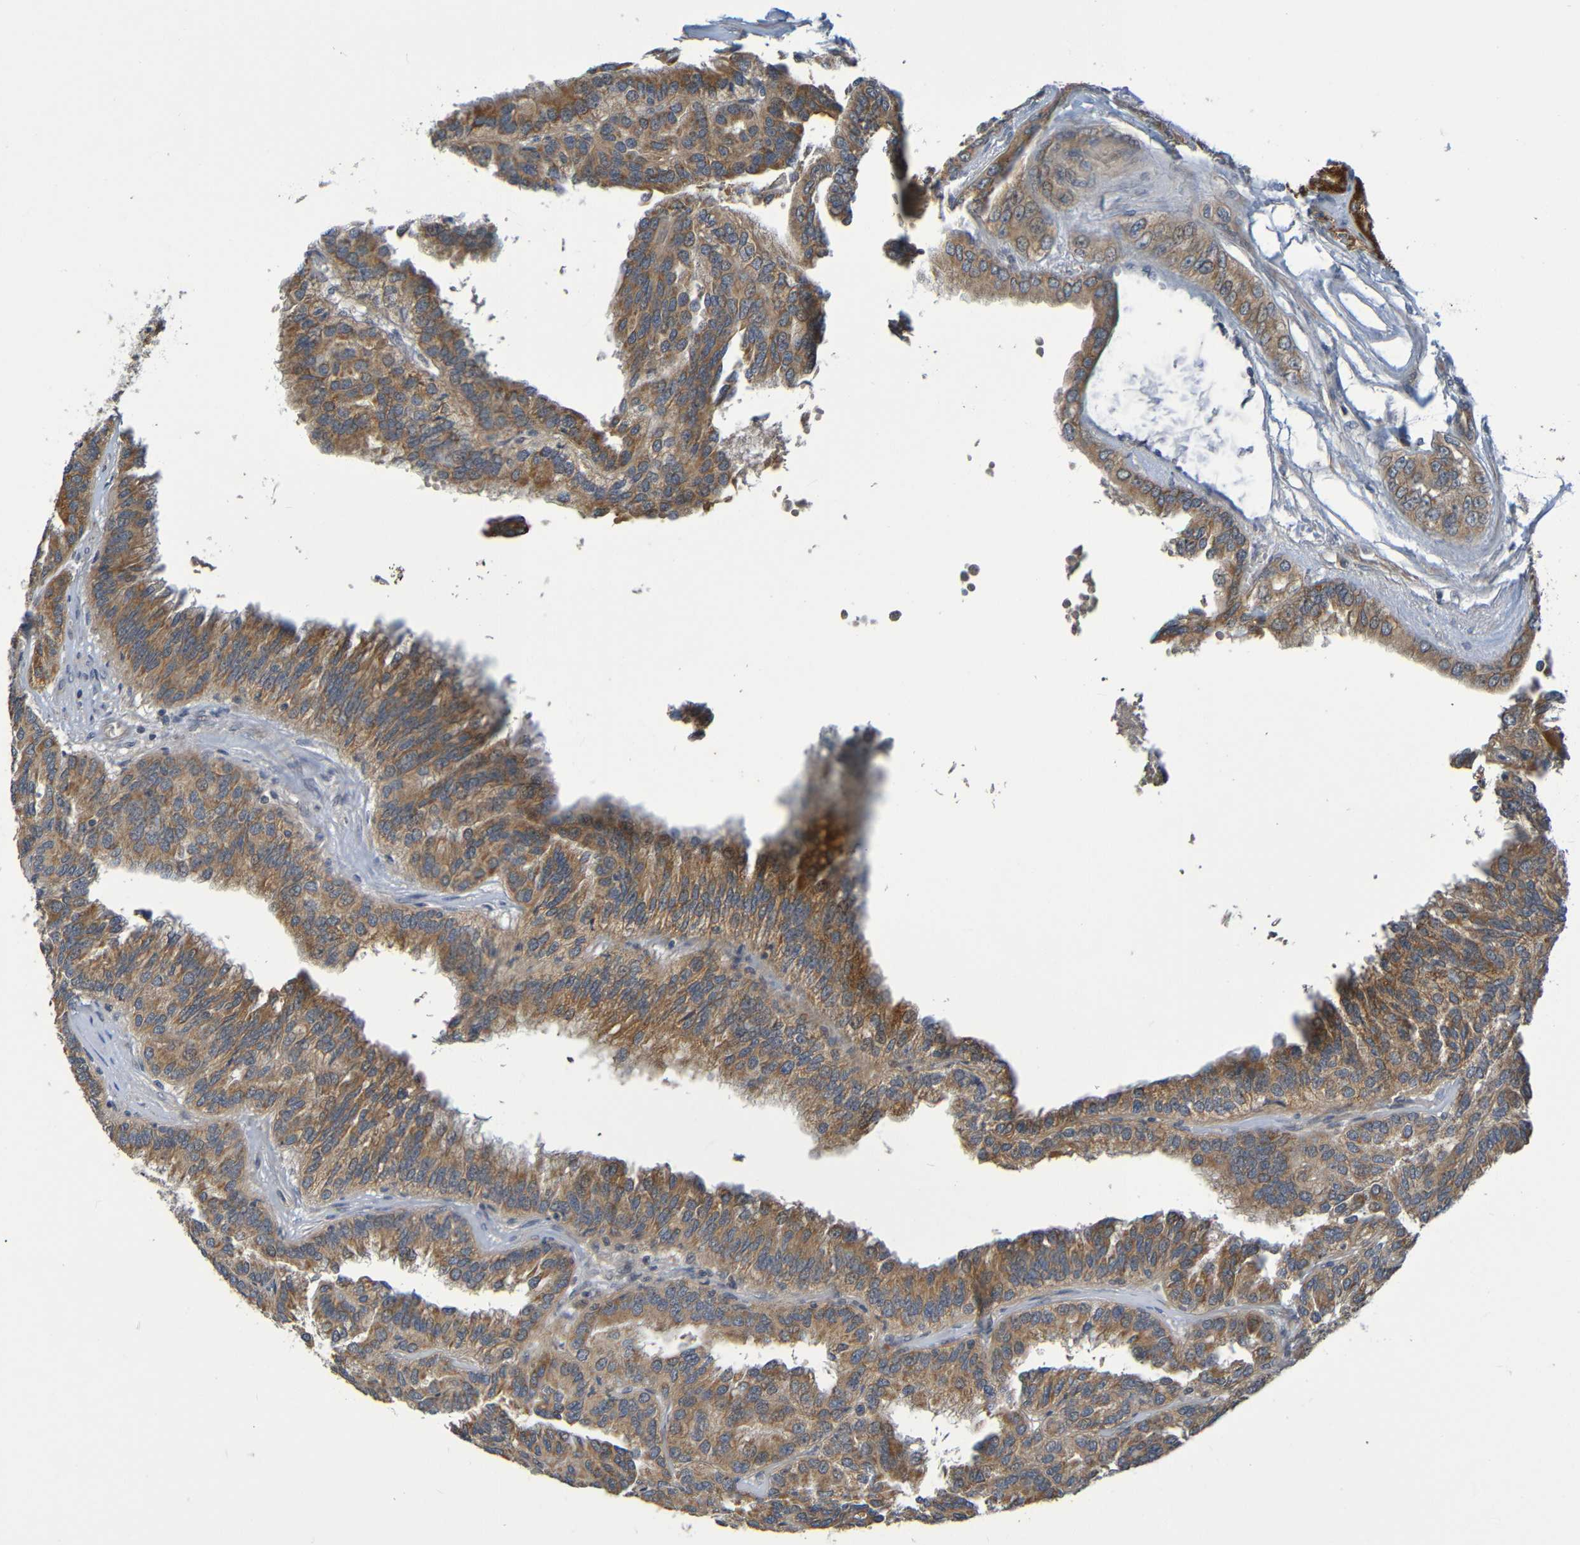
{"staining": {"intensity": "moderate", "quantity": ">75%", "location": "cytoplasmic/membranous"}, "tissue": "renal cancer", "cell_type": "Tumor cells", "image_type": "cancer", "snomed": [{"axis": "morphology", "description": "Adenocarcinoma, NOS"}, {"axis": "topography", "description": "Kidney"}], "caption": "This photomicrograph displays immunohistochemistry staining of human renal cancer (adenocarcinoma), with medium moderate cytoplasmic/membranous staining in approximately >75% of tumor cells.", "gene": "CYP4F2", "patient": {"sex": "male", "age": 46}}